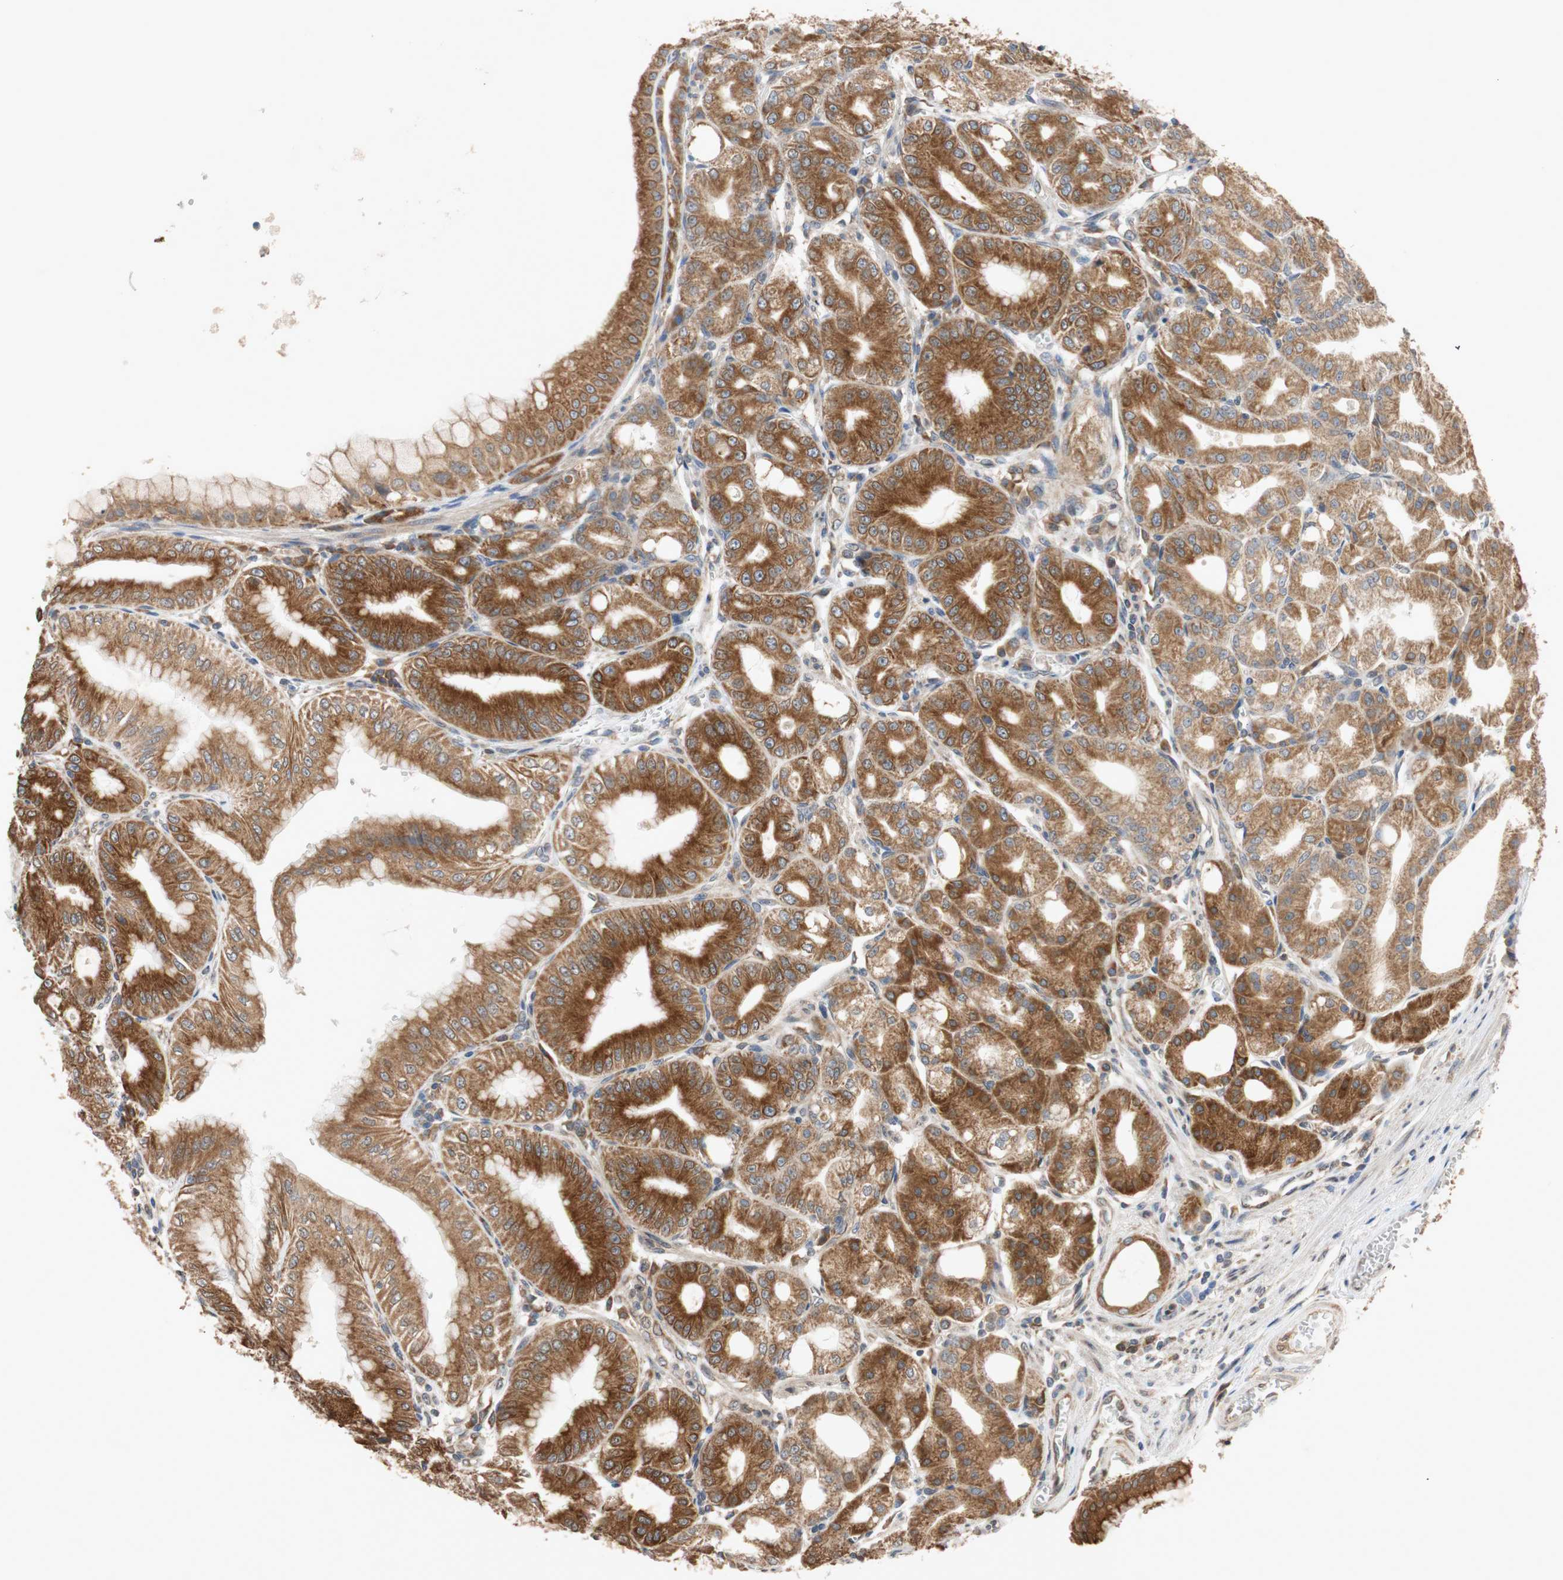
{"staining": {"intensity": "strong", "quantity": ">75%", "location": "cytoplasmic/membranous"}, "tissue": "stomach", "cell_type": "Glandular cells", "image_type": "normal", "snomed": [{"axis": "morphology", "description": "Normal tissue, NOS"}, {"axis": "topography", "description": "Stomach, lower"}], "caption": "Immunohistochemical staining of normal stomach reveals strong cytoplasmic/membranous protein staining in approximately >75% of glandular cells. (DAB (3,3'-diaminobenzidine) IHC with brightfield microscopy, high magnification).", "gene": "AUP1", "patient": {"sex": "male", "age": 71}}